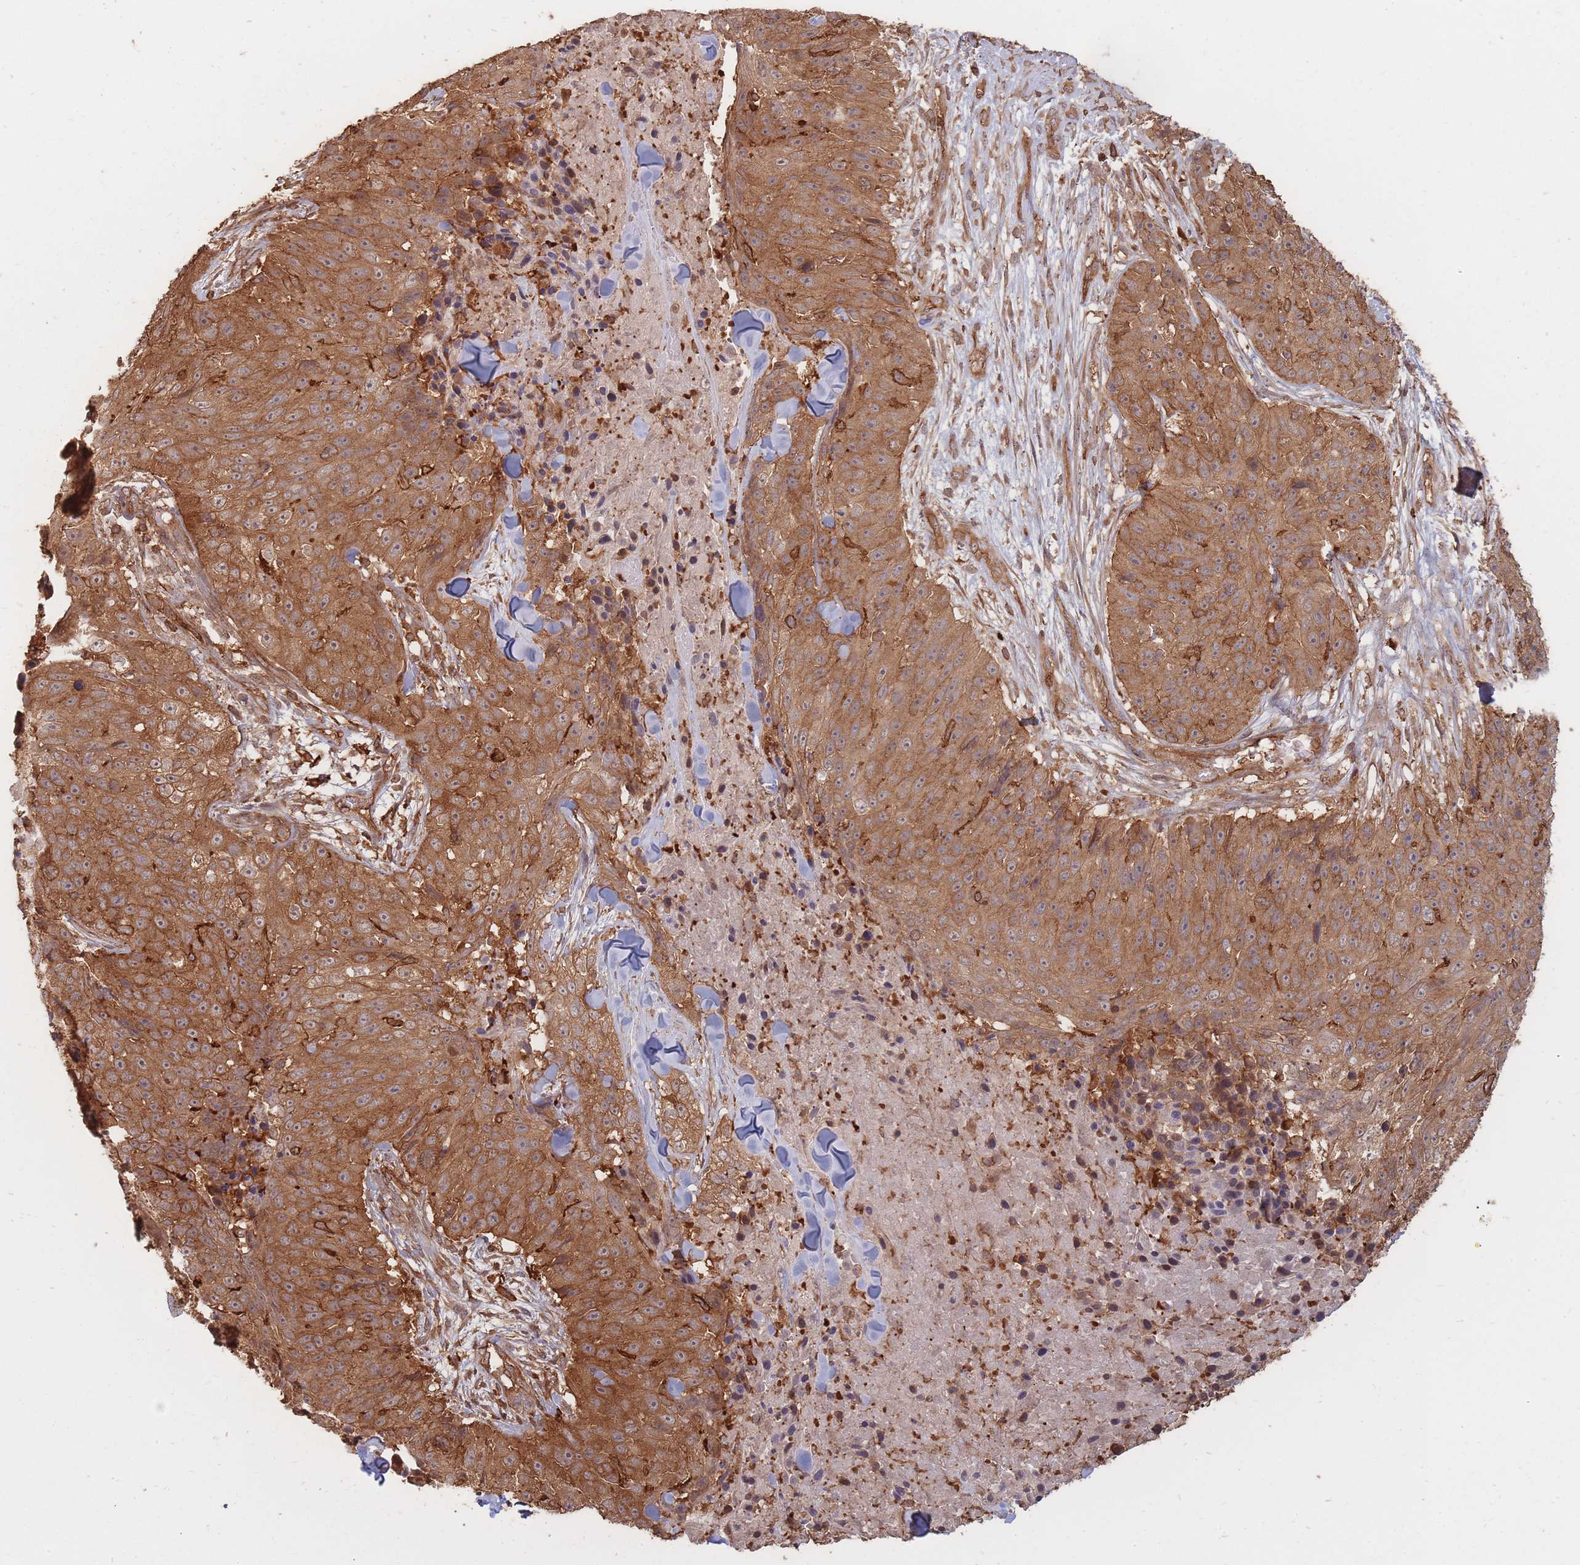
{"staining": {"intensity": "moderate", "quantity": ">75%", "location": "cytoplasmic/membranous"}, "tissue": "skin cancer", "cell_type": "Tumor cells", "image_type": "cancer", "snomed": [{"axis": "morphology", "description": "Squamous cell carcinoma, NOS"}, {"axis": "topography", "description": "Skin"}], "caption": "Skin cancer (squamous cell carcinoma) stained with a protein marker shows moderate staining in tumor cells.", "gene": "PLS3", "patient": {"sex": "female", "age": 87}}